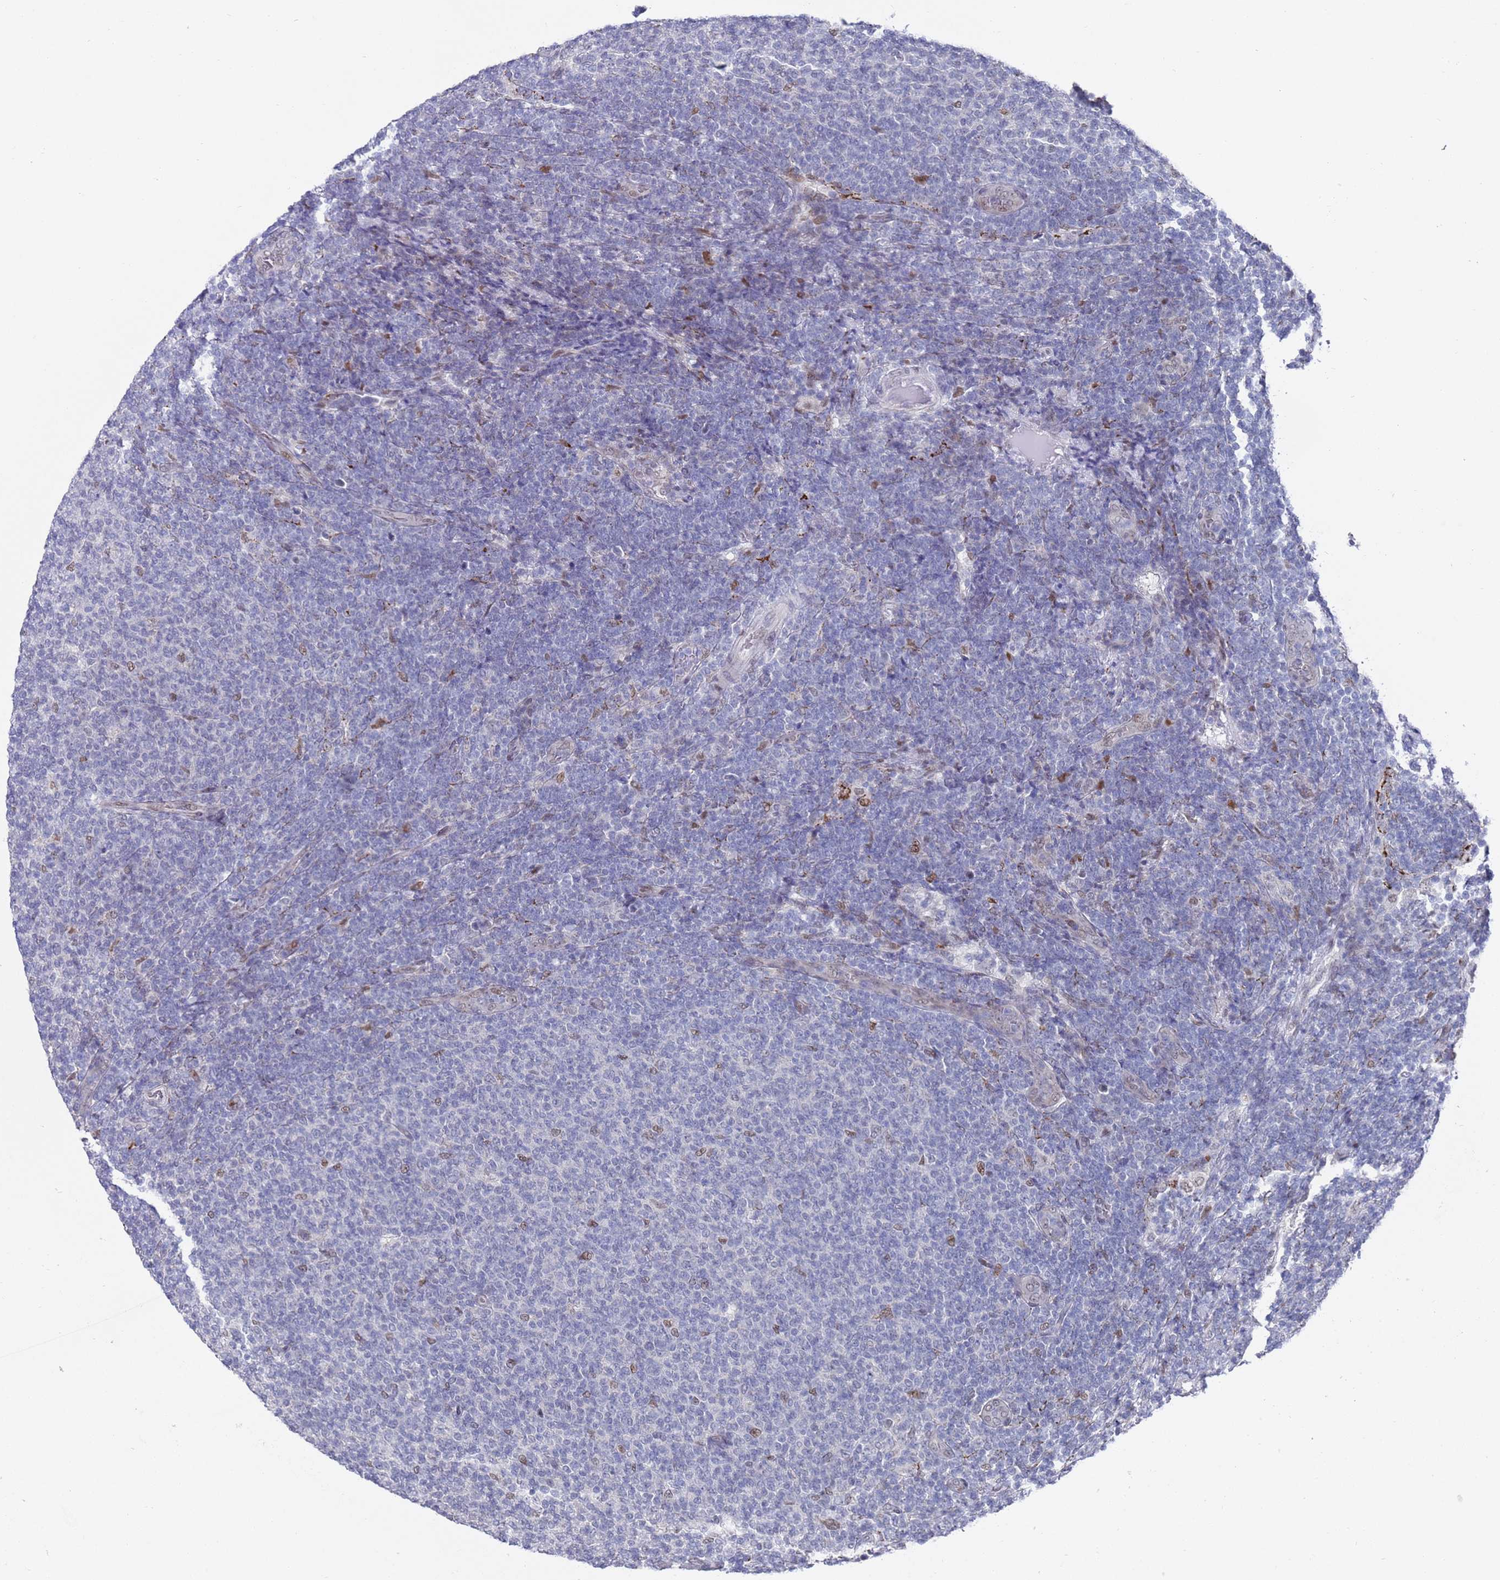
{"staining": {"intensity": "negative", "quantity": "none", "location": "none"}, "tissue": "lymphoma", "cell_type": "Tumor cells", "image_type": "cancer", "snomed": [{"axis": "morphology", "description": "Malignant lymphoma, non-Hodgkin's type, Low grade"}, {"axis": "topography", "description": "Lymph node"}], "caption": "A high-resolution histopathology image shows immunohistochemistry staining of lymphoma, which demonstrates no significant expression in tumor cells. Nuclei are stained in blue.", "gene": "COPS6", "patient": {"sex": "male", "age": 66}}